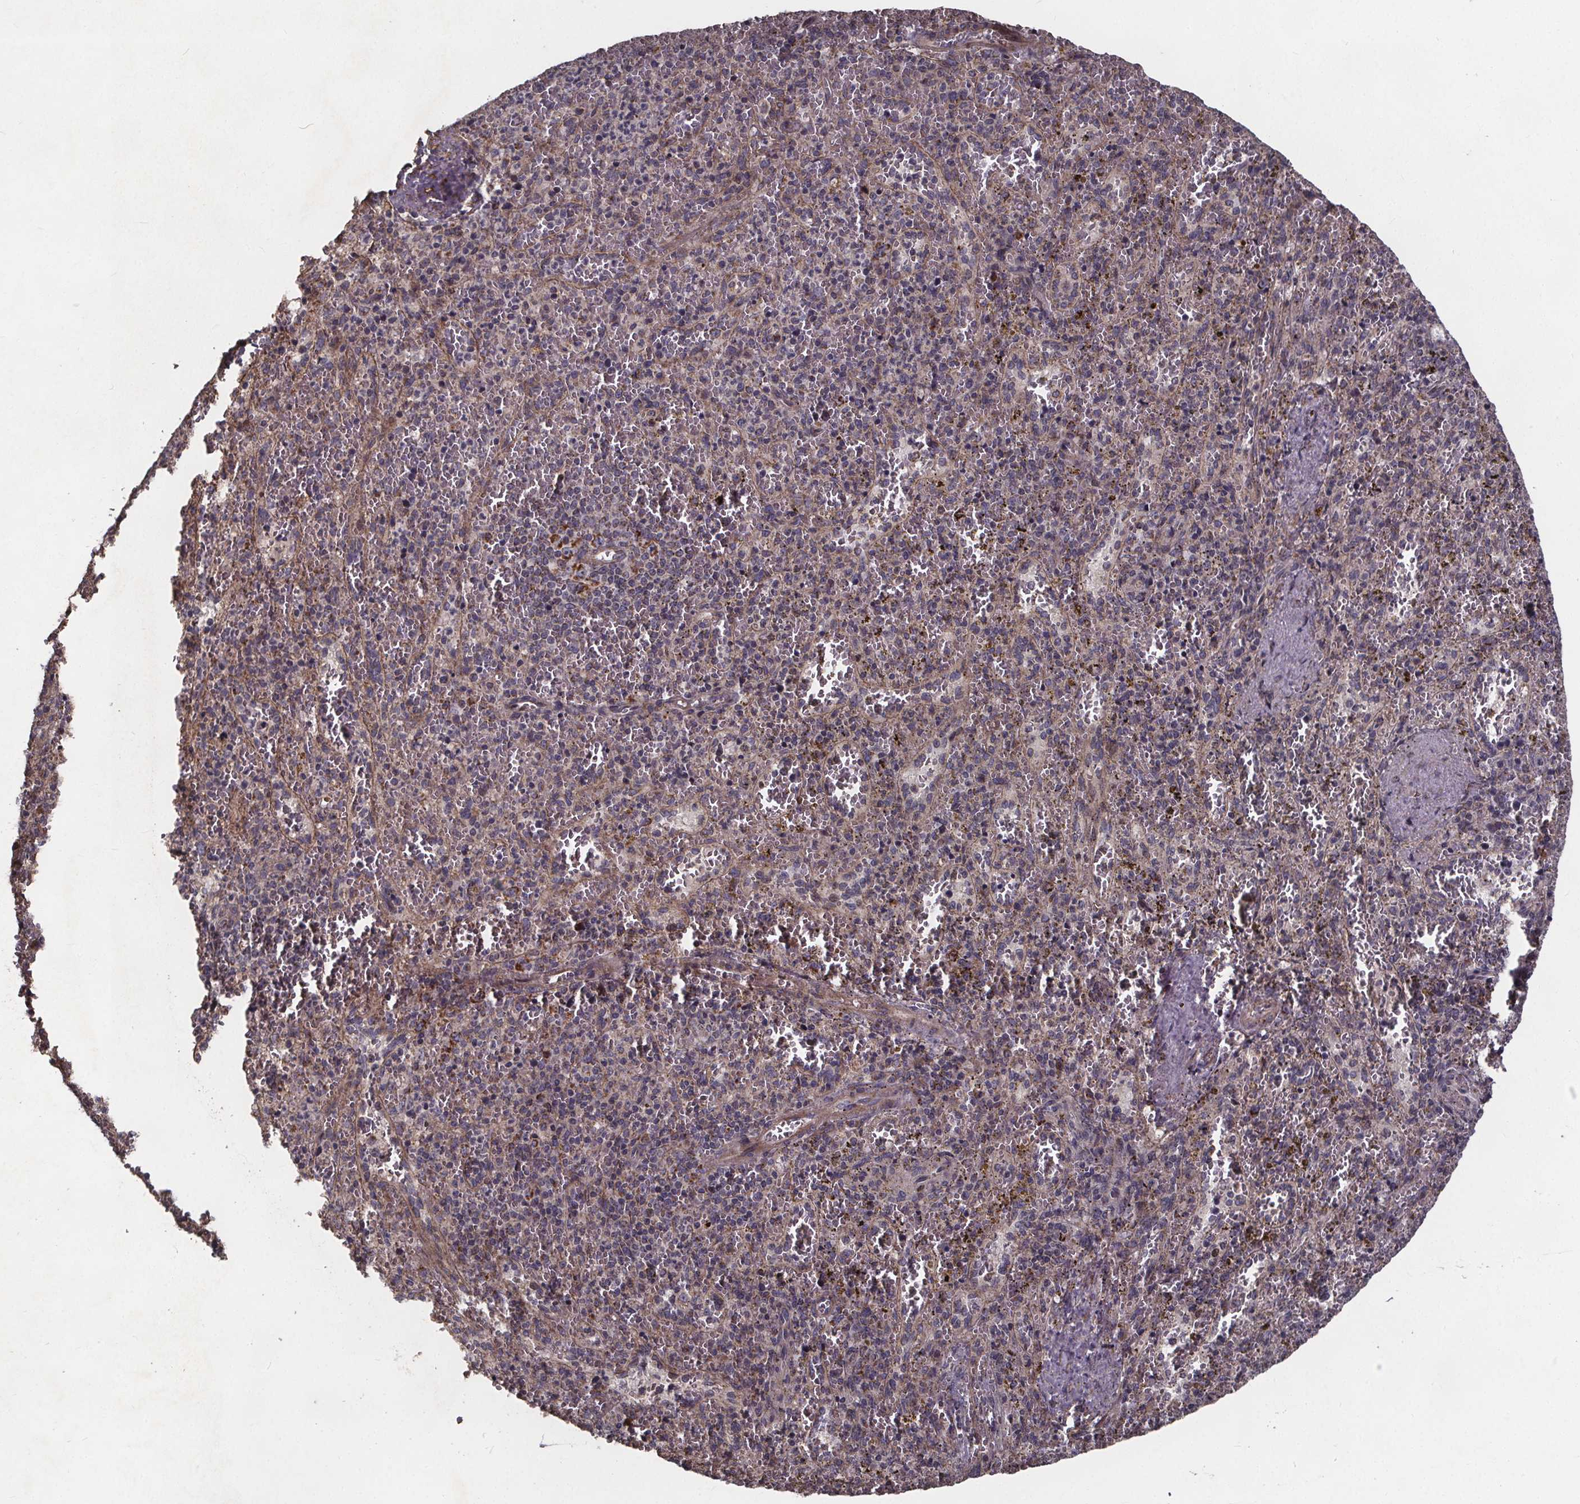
{"staining": {"intensity": "negative", "quantity": "none", "location": "none"}, "tissue": "spleen", "cell_type": "Cells in red pulp", "image_type": "normal", "snomed": [{"axis": "morphology", "description": "Normal tissue, NOS"}, {"axis": "topography", "description": "Spleen"}], "caption": "Immunohistochemical staining of unremarkable spleen shows no significant expression in cells in red pulp.", "gene": "YME1L1", "patient": {"sex": "female", "age": 50}}